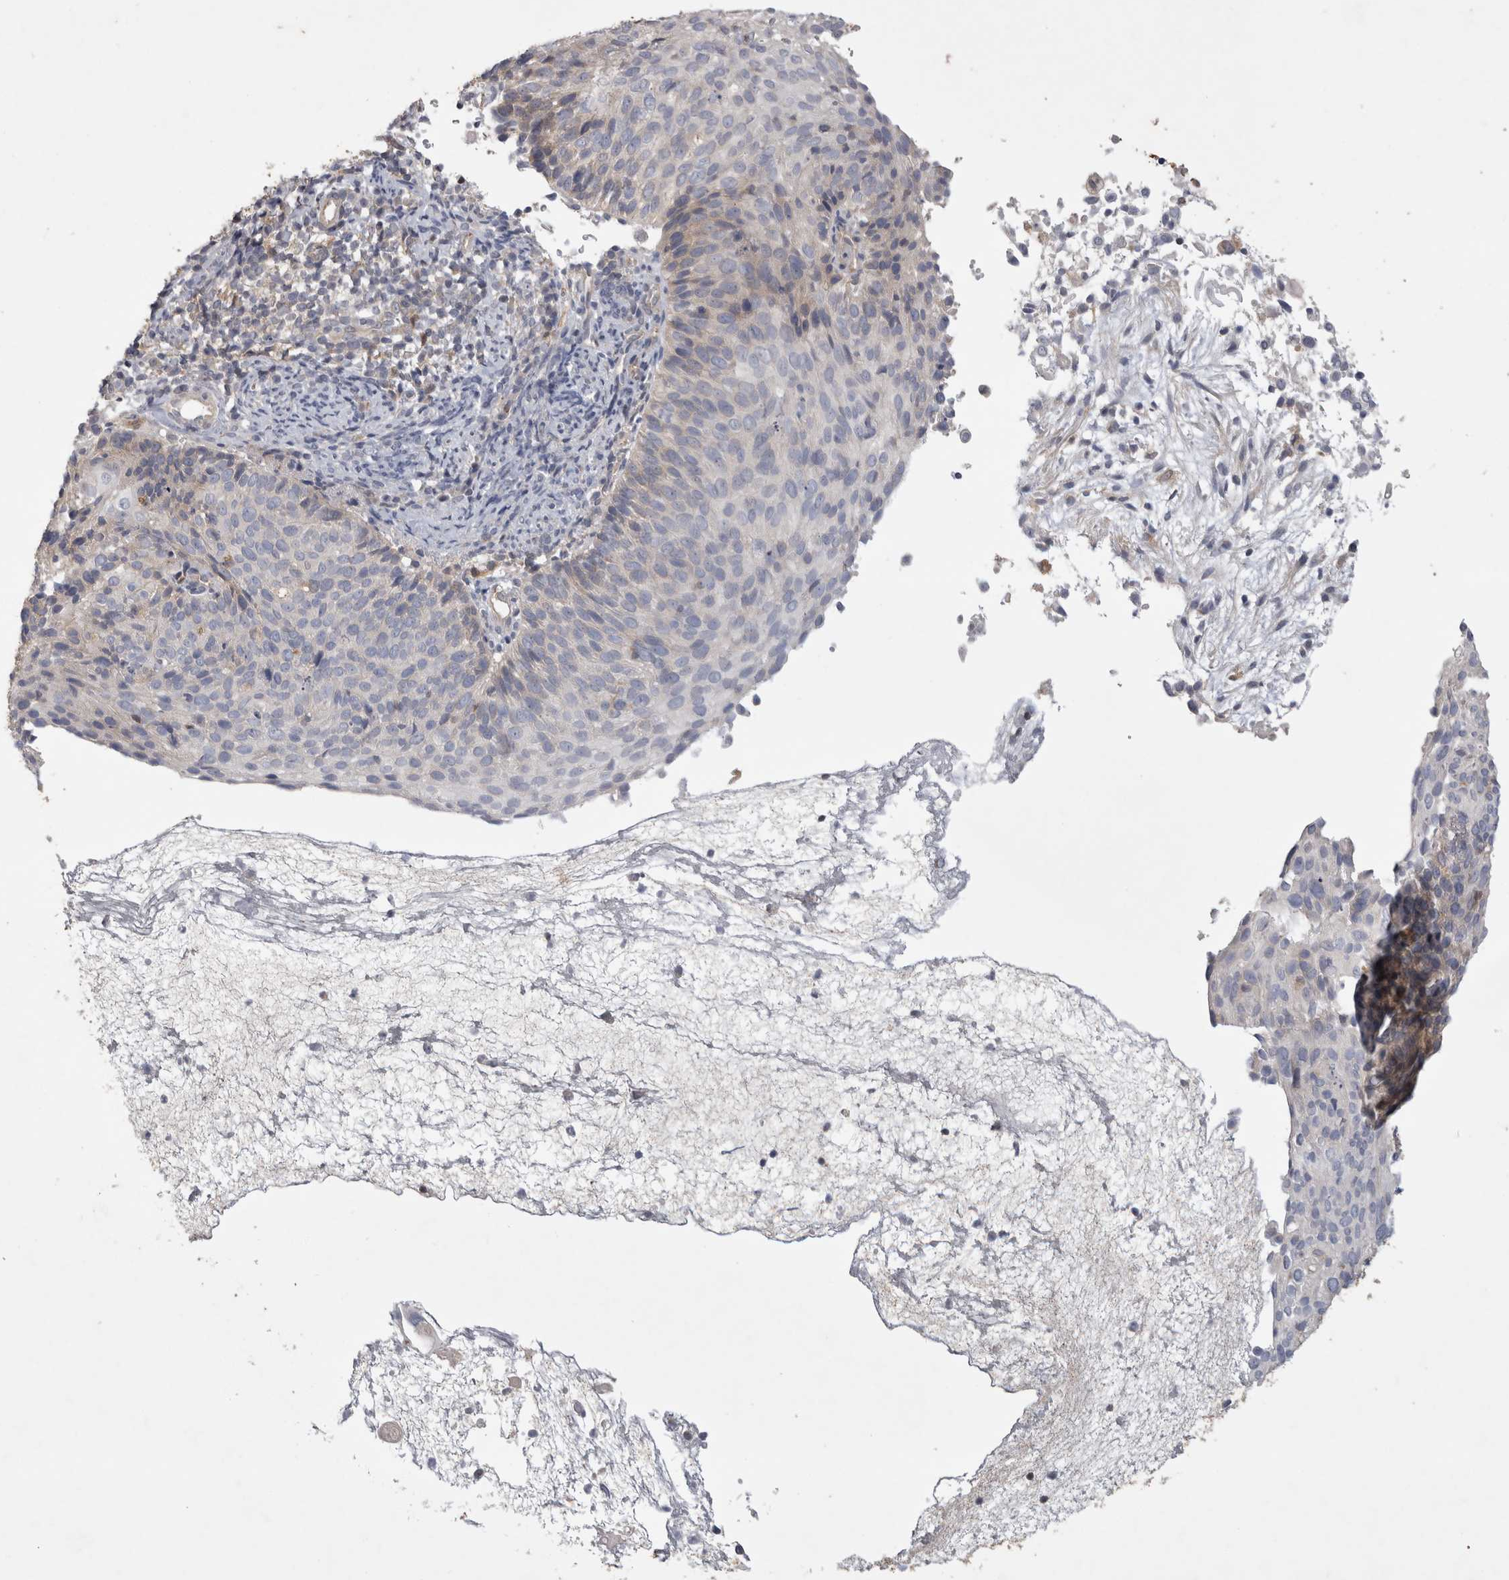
{"staining": {"intensity": "negative", "quantity": "none", "location": "none"}, "tissue": "cervical cancer", "cell_type": "Tumor cells", "image_type": "cancer", "snomed": [{"axis": "morphology", "description": "Squamous cell carcinoma, NOS"}, {"axis": "topography", "description": "Cervix"}], "caption": "The micrograph reveals no staining of tumor cells in squamous cell carcinoma (cervical). (Brightfield microscopy of DAB IHC at high magnification).", "gene": "SRD5A3", "patient": {"sex": "female", "age": 74}}